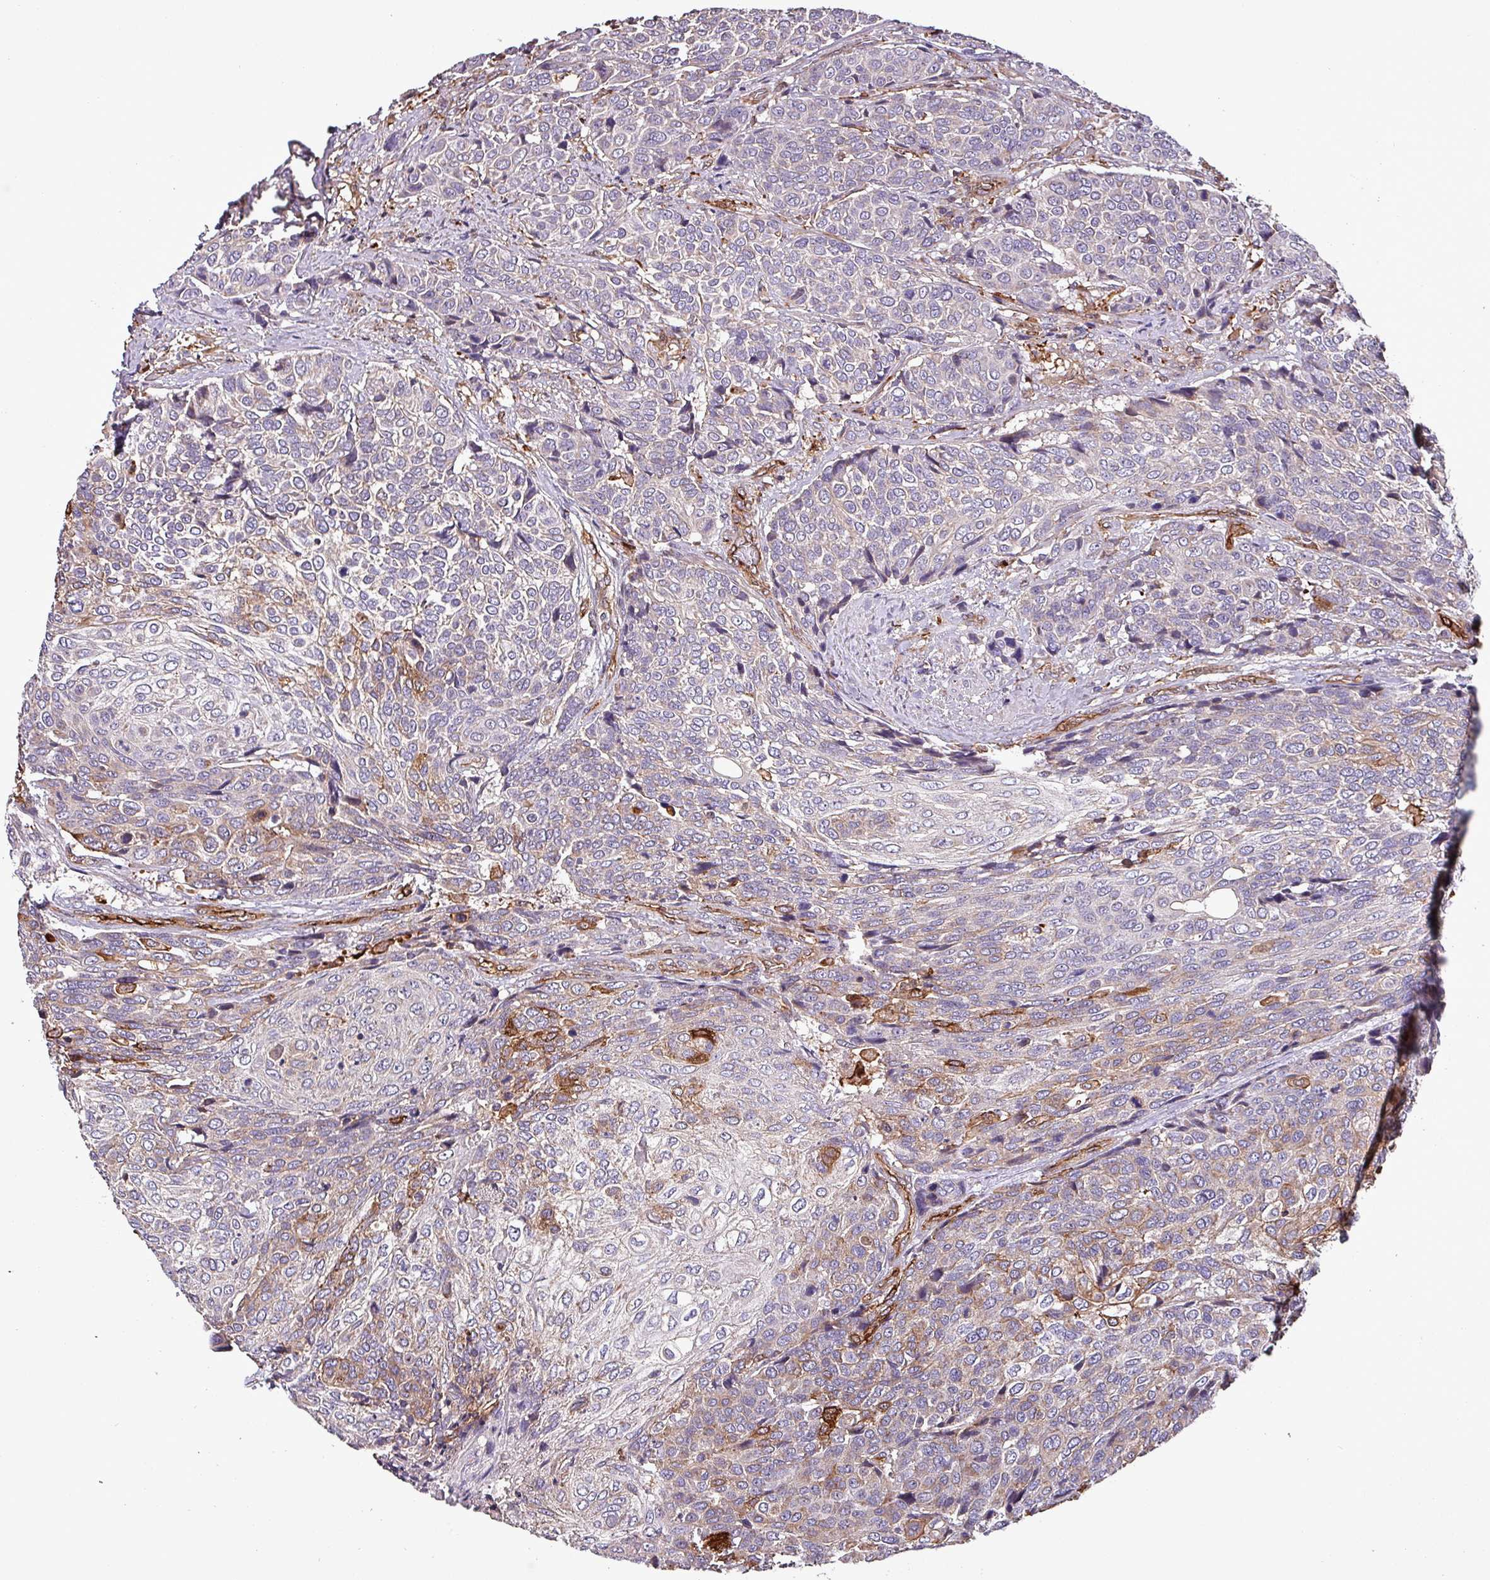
{"staining": {"intensity": "moderate", "quantity": "<25%", "location": "cytoplasmic/membranous"}, "tissue": "urothelial cancer", "cell_type": "Tumor cells", "image_type": "cancer", "snomed": [{"axis": "morphology", "description": "Urothelial carcinoma, High grade"}, {"axis": "topography", "description": "Urinary bladder"}], "caption": "High-magnification brightfield microscopy of urothelial carcinoma (high-grade) stained with DAB (brown) and counterstained with hematoxylin (blue). tumor cells exhibit moderate cytoplasmic/membranous expression is present in approximately<25% of cells.", "gene": "SCIN", "patient": {"sex": "female", "age": 70}}